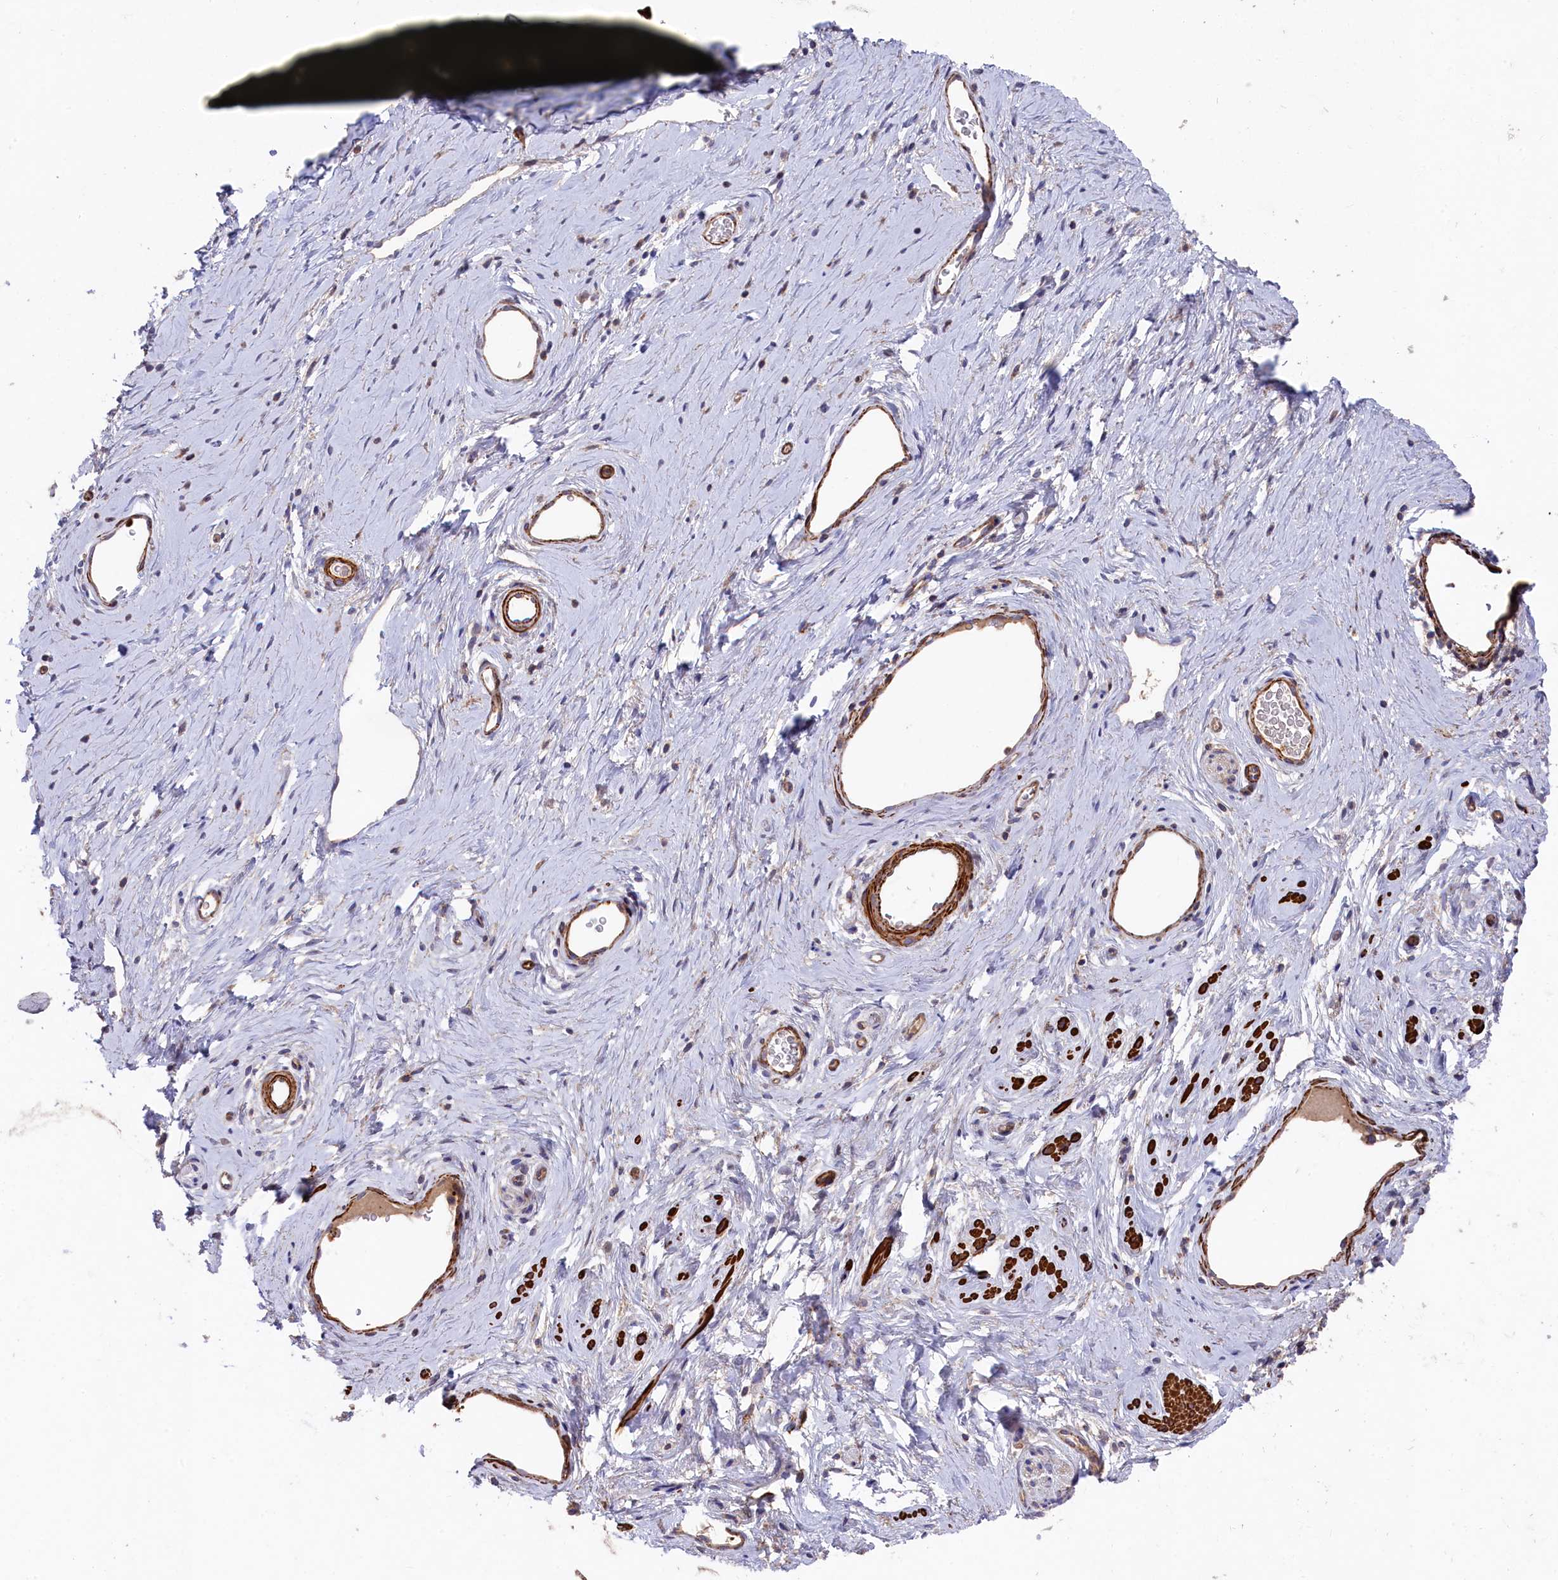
{"staining": {"intensity": "weak", "quantity": "25%-75%", "location": "cytoplasmic/membranous"}, "tissue": "adipose tissue", "cell_type": "Adipocytes", "image_type": "normal", "snomed": [{"axis": "morphology", "description": "Normal tissue, NOS"}, {"axis": "morphology", "description": "Adenocarcinoma, NOS"}, {"axis": "topography", "description": "Rectum"}, {"axis": "topography", "description": "Vagina"}, {"axis": "topography", "description": "Peripheral nerve tissue"}], "caption": "Immunohistochemical staining of benign adipose tissue reveals 25%-75% levels of weak cytoplasmic/membranous protein staining in about 25%-75% of adipocytes.", "gene": "RAPSN", "patient": {"sex": "female", "age": 71}}